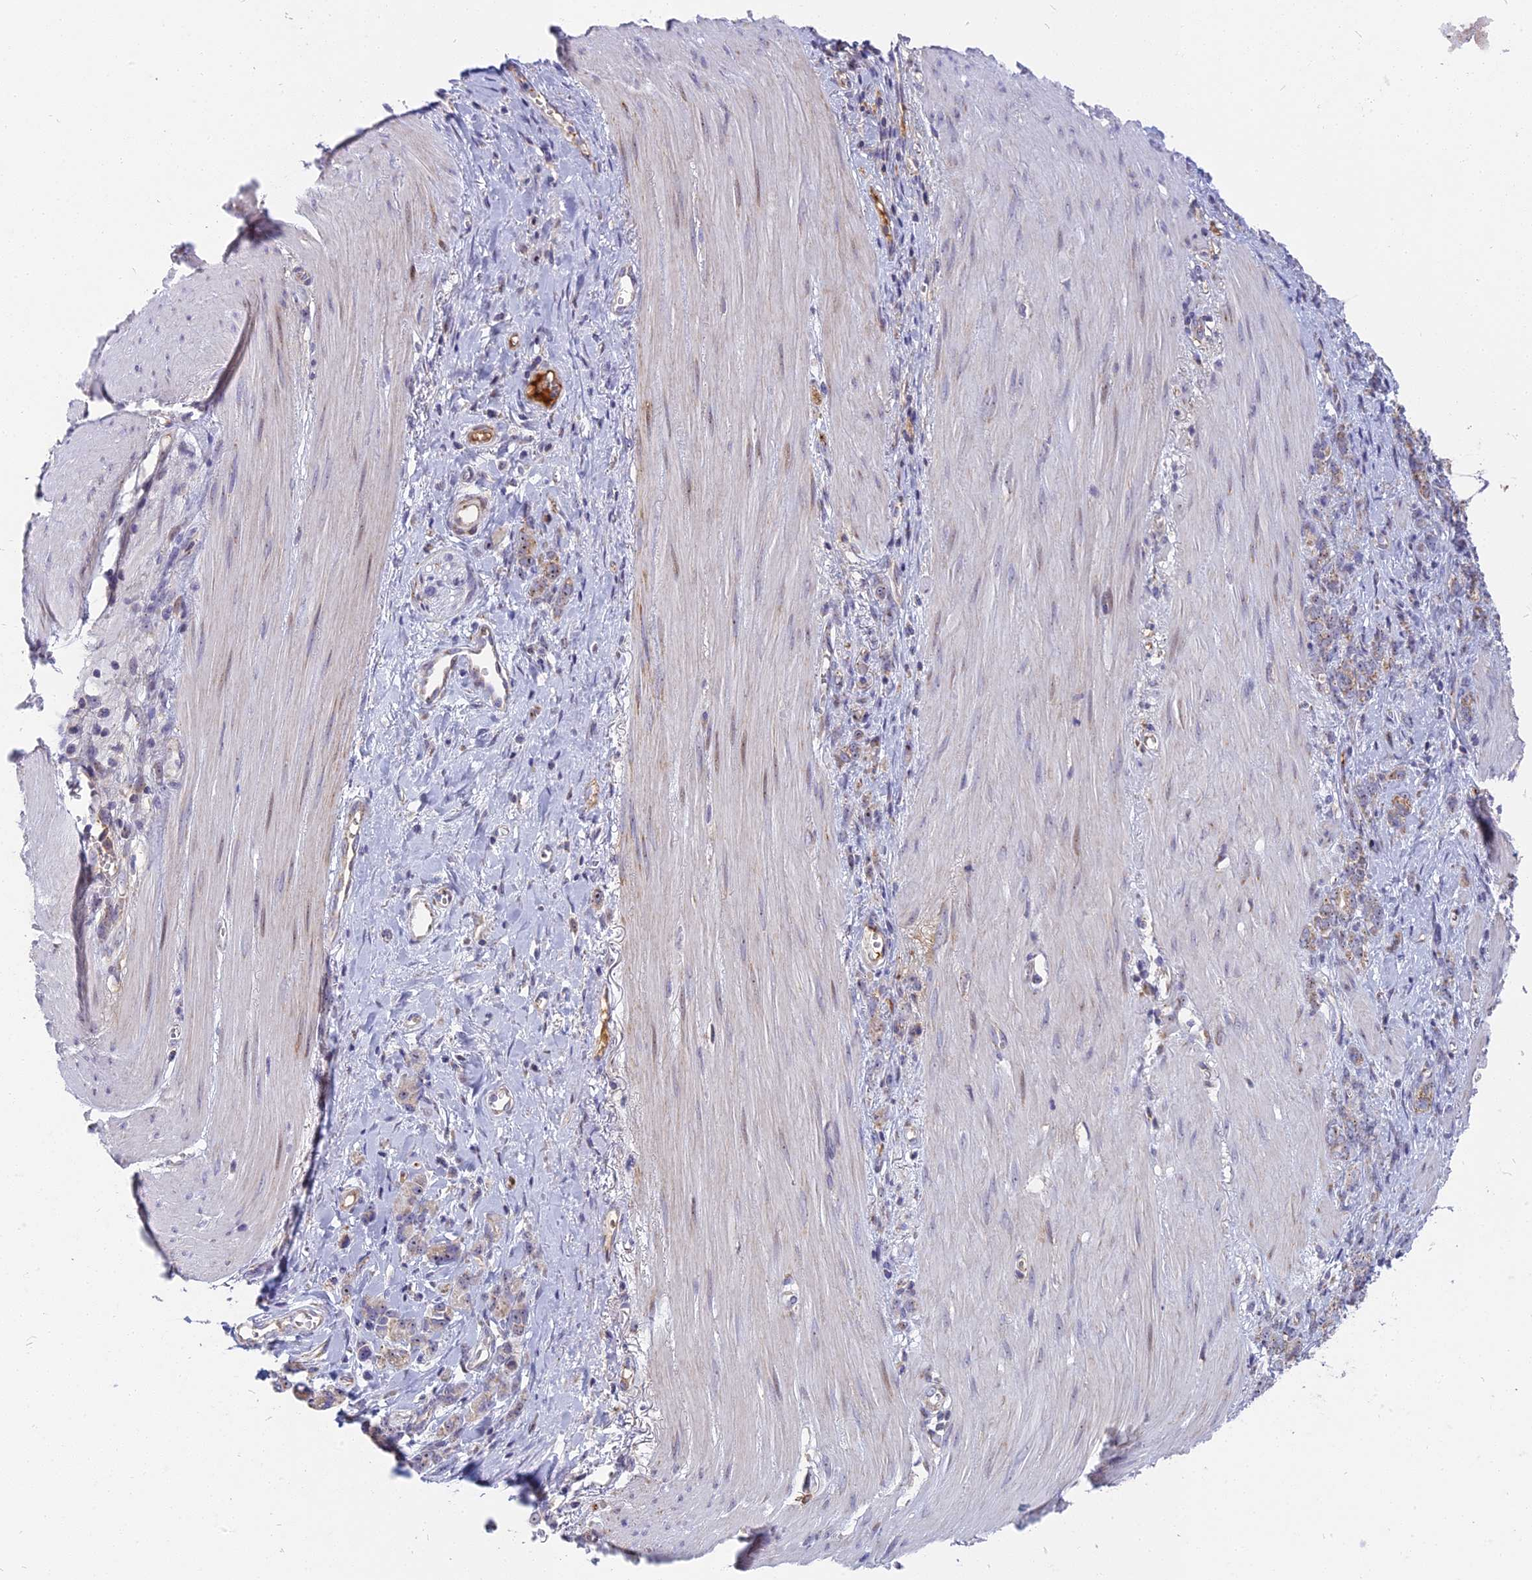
{"staining": {"intensity": "weak", "quantity": "<25%", "location": "cytoplasmic/membranous"}, "tissue": "stomach cancer", "cell_type": "Tumor cells", "image_type": "cancer", "snomed": [{"axis": "morphology", "description": "Adenocarcinoma, NOS"}, {"axis": "topography", "description": "Stomach"}], "caption": "Immunohistochemistry (IHC) of human adenocarcinoma (stomach) demonstrates no staining in tumor cells.", "gene": "DTWD1", "patient": {"sex": "female", "age": 76}}